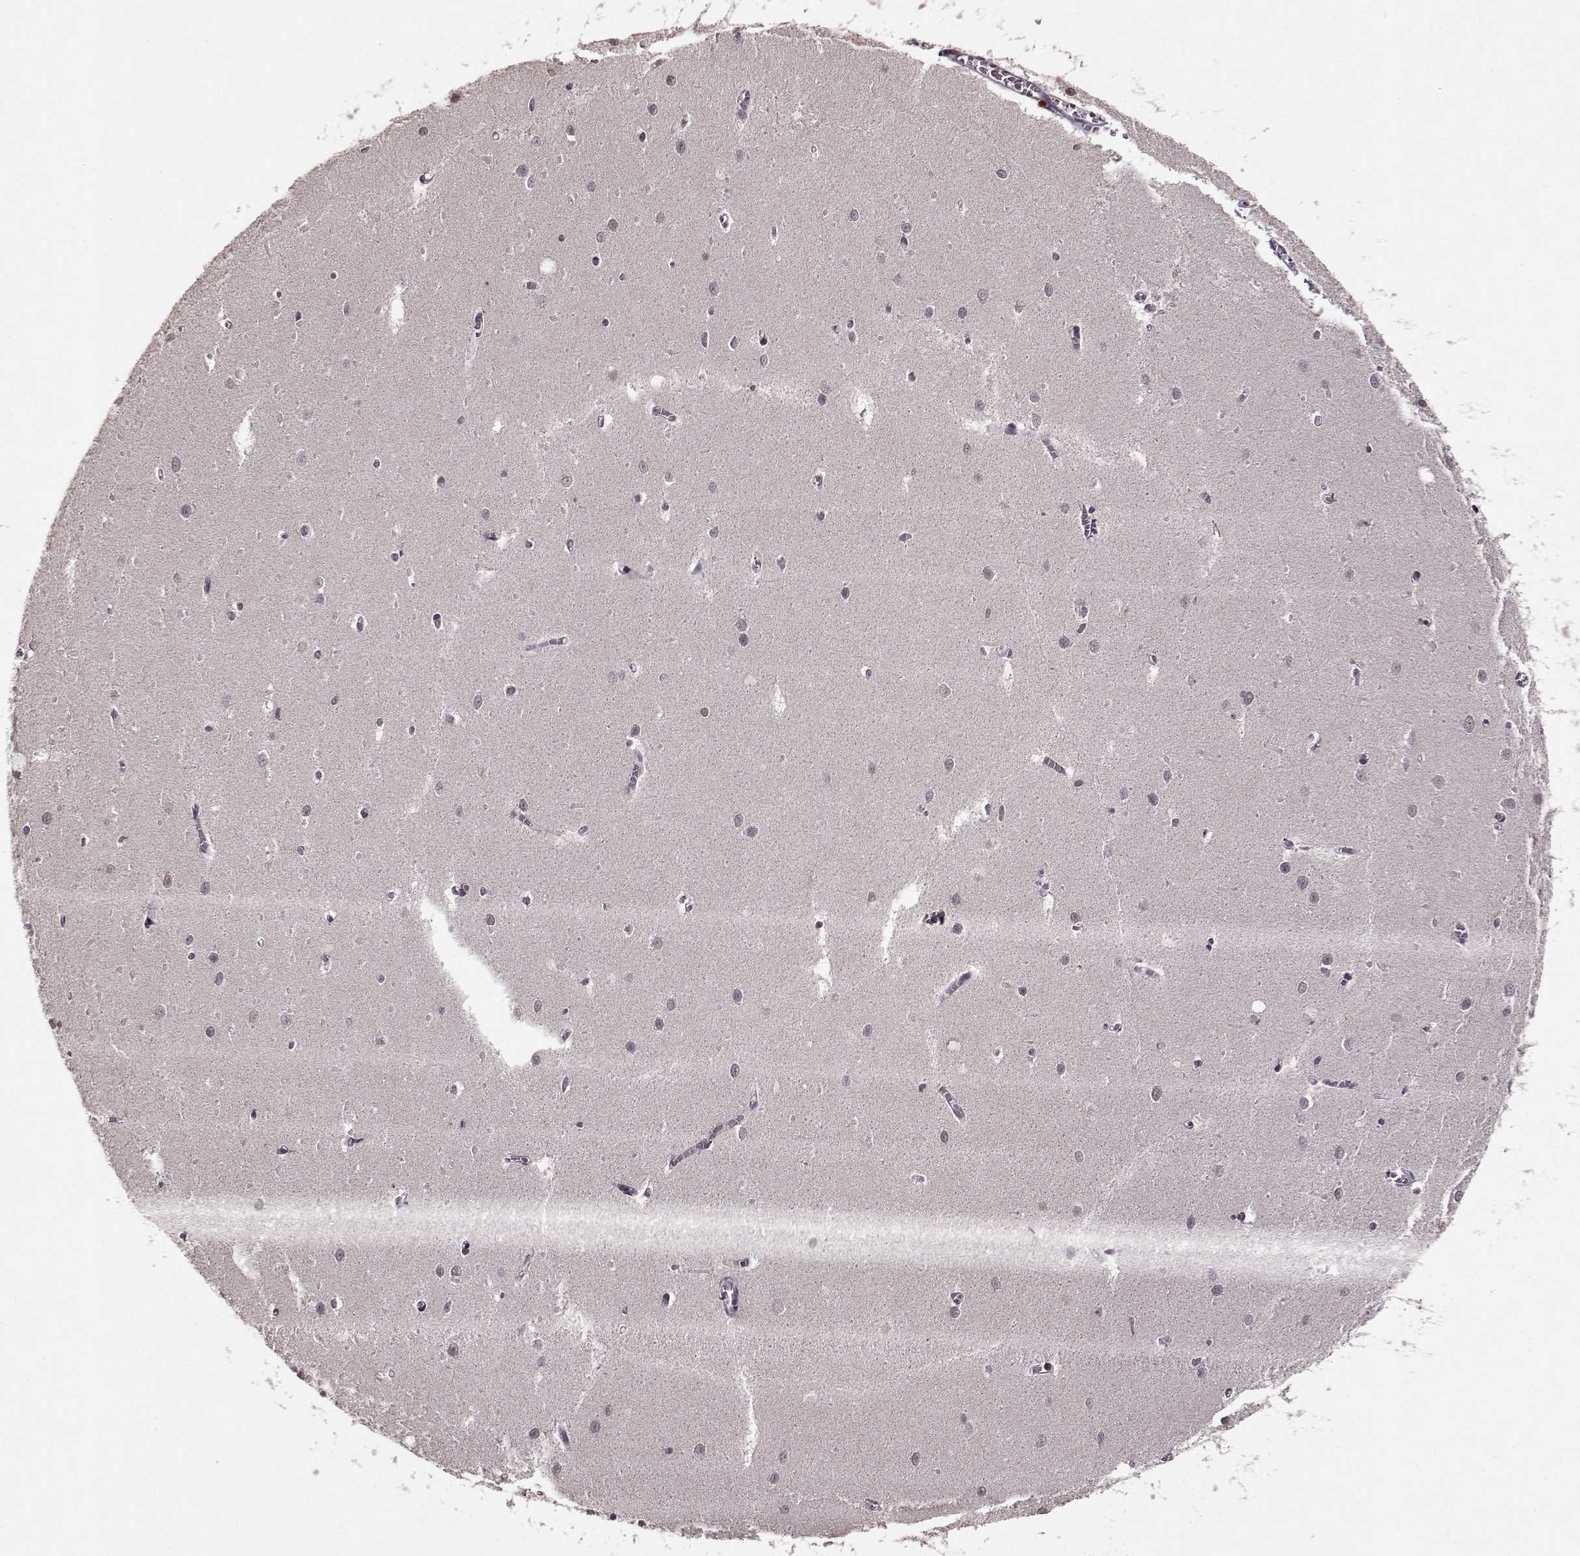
{"staining": {"intensity": "negative", "quantity": "none", "location": "none"}, "tissue": "cerebellum", "cell_type": "Cells in granular layer", "image_type": "normal", "snomed": [{"axis": "morphology", "description": "Normal tissue, NOS"}, {"axis": "topography", "description": "Cerebellum"}], "caption": "High power microscopy histopathology image of an immunohistochemistry photomicrograph of unremarkable cerebellum, revealing no significant staining in cells in granular layer.", "gene": "RRAGD", "patient": {"sex": "female", "age": 64}}